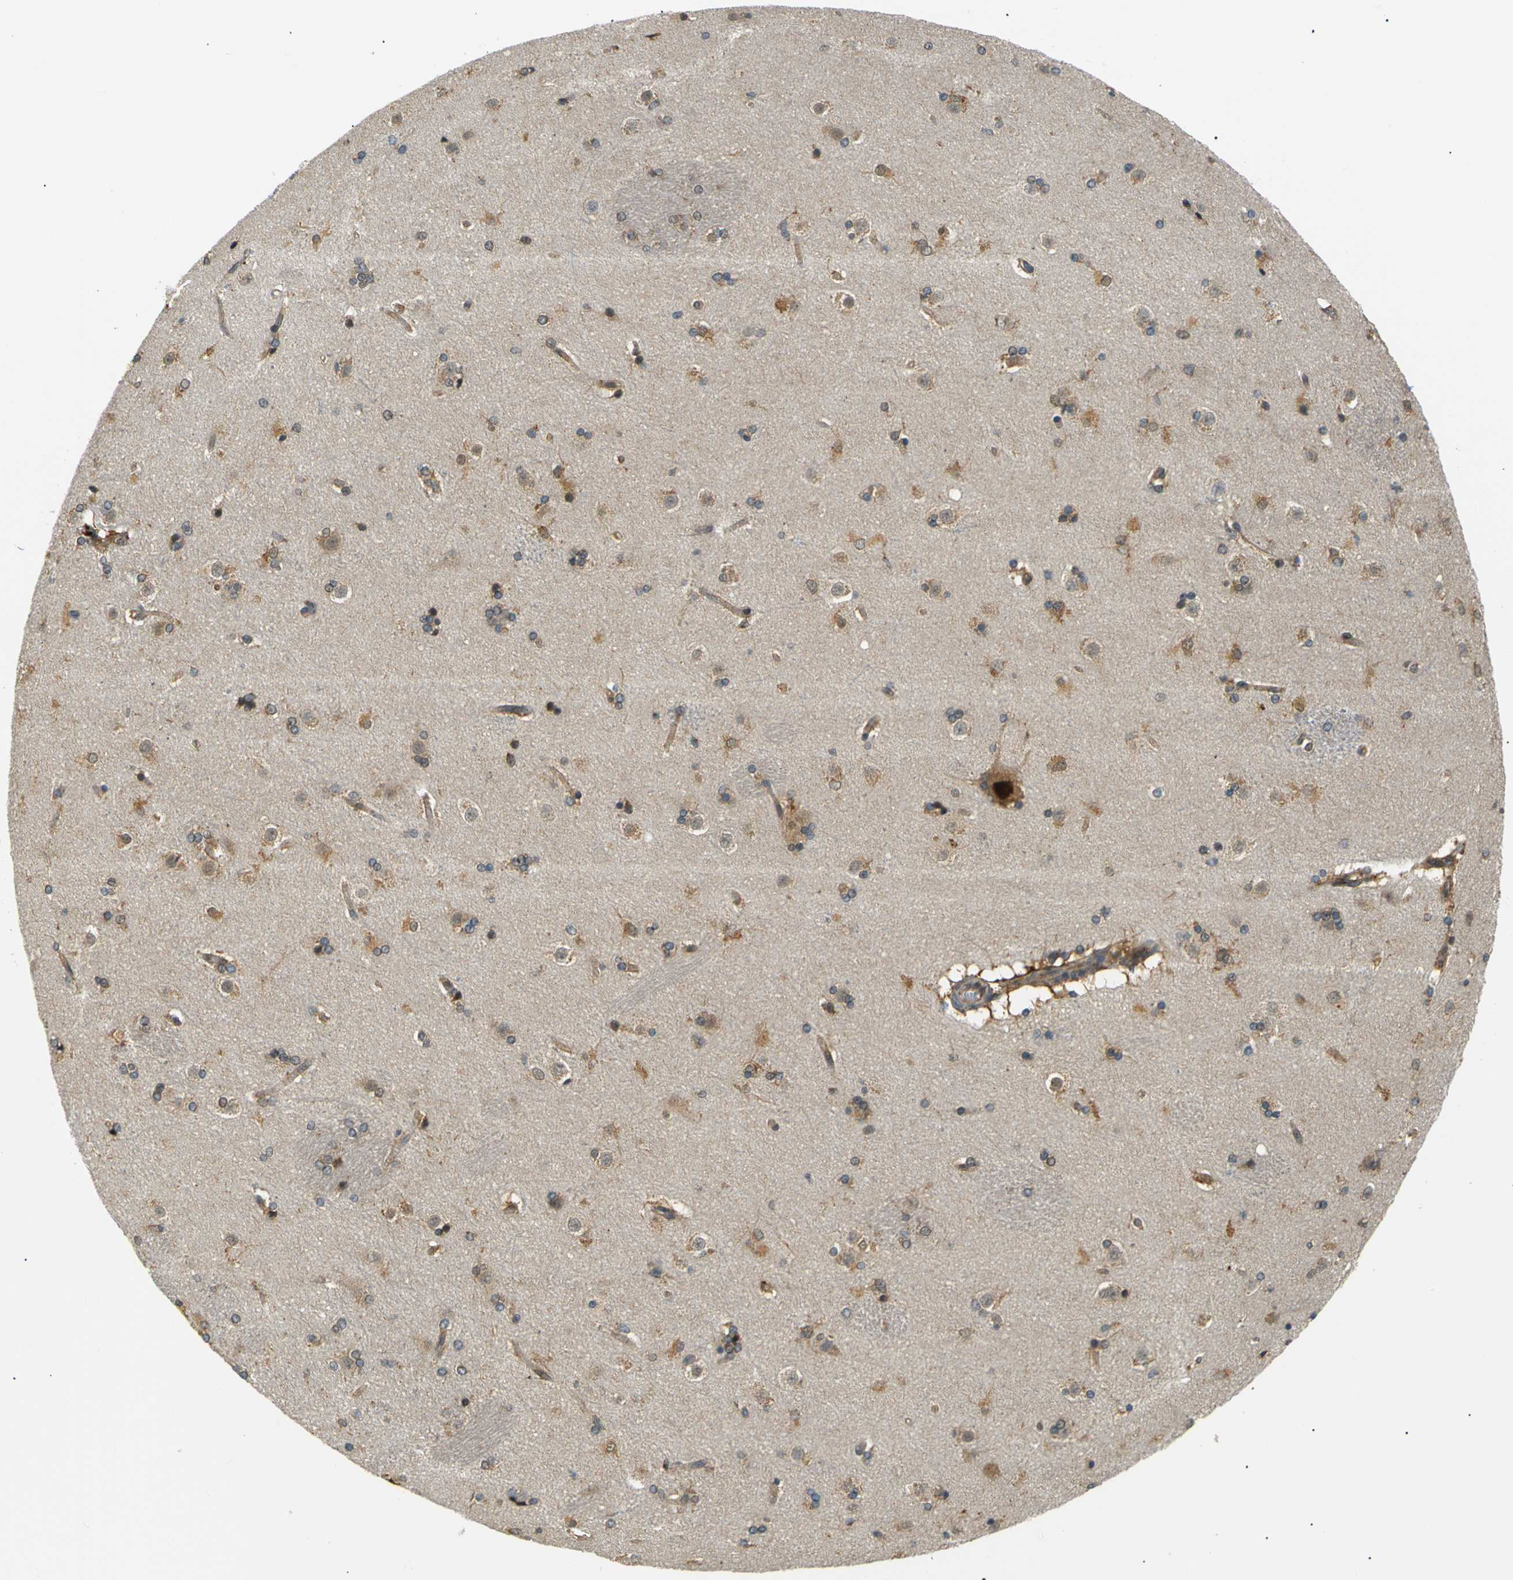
{"staining": {"intensity": "moderate", "quantity": "25%-75%", "location": "cytoplasmic/membranous"}, "tissue": "caudate", "cell_type": "Glial cells", "image_type": "normal", "snomed": [{"axis": "morphology", "description": "Normal tissue, NOS"}, {"axis": "topography", "description": "Lateral ventricle wall"}], "caption": "This is a micrograph of IHC staining of benign caudate, which shows moderate staining in the cytoplasmic/membranous of glial cells.", "gene": "ABCE1", "patient": {"sex": "female", "age": 19}}